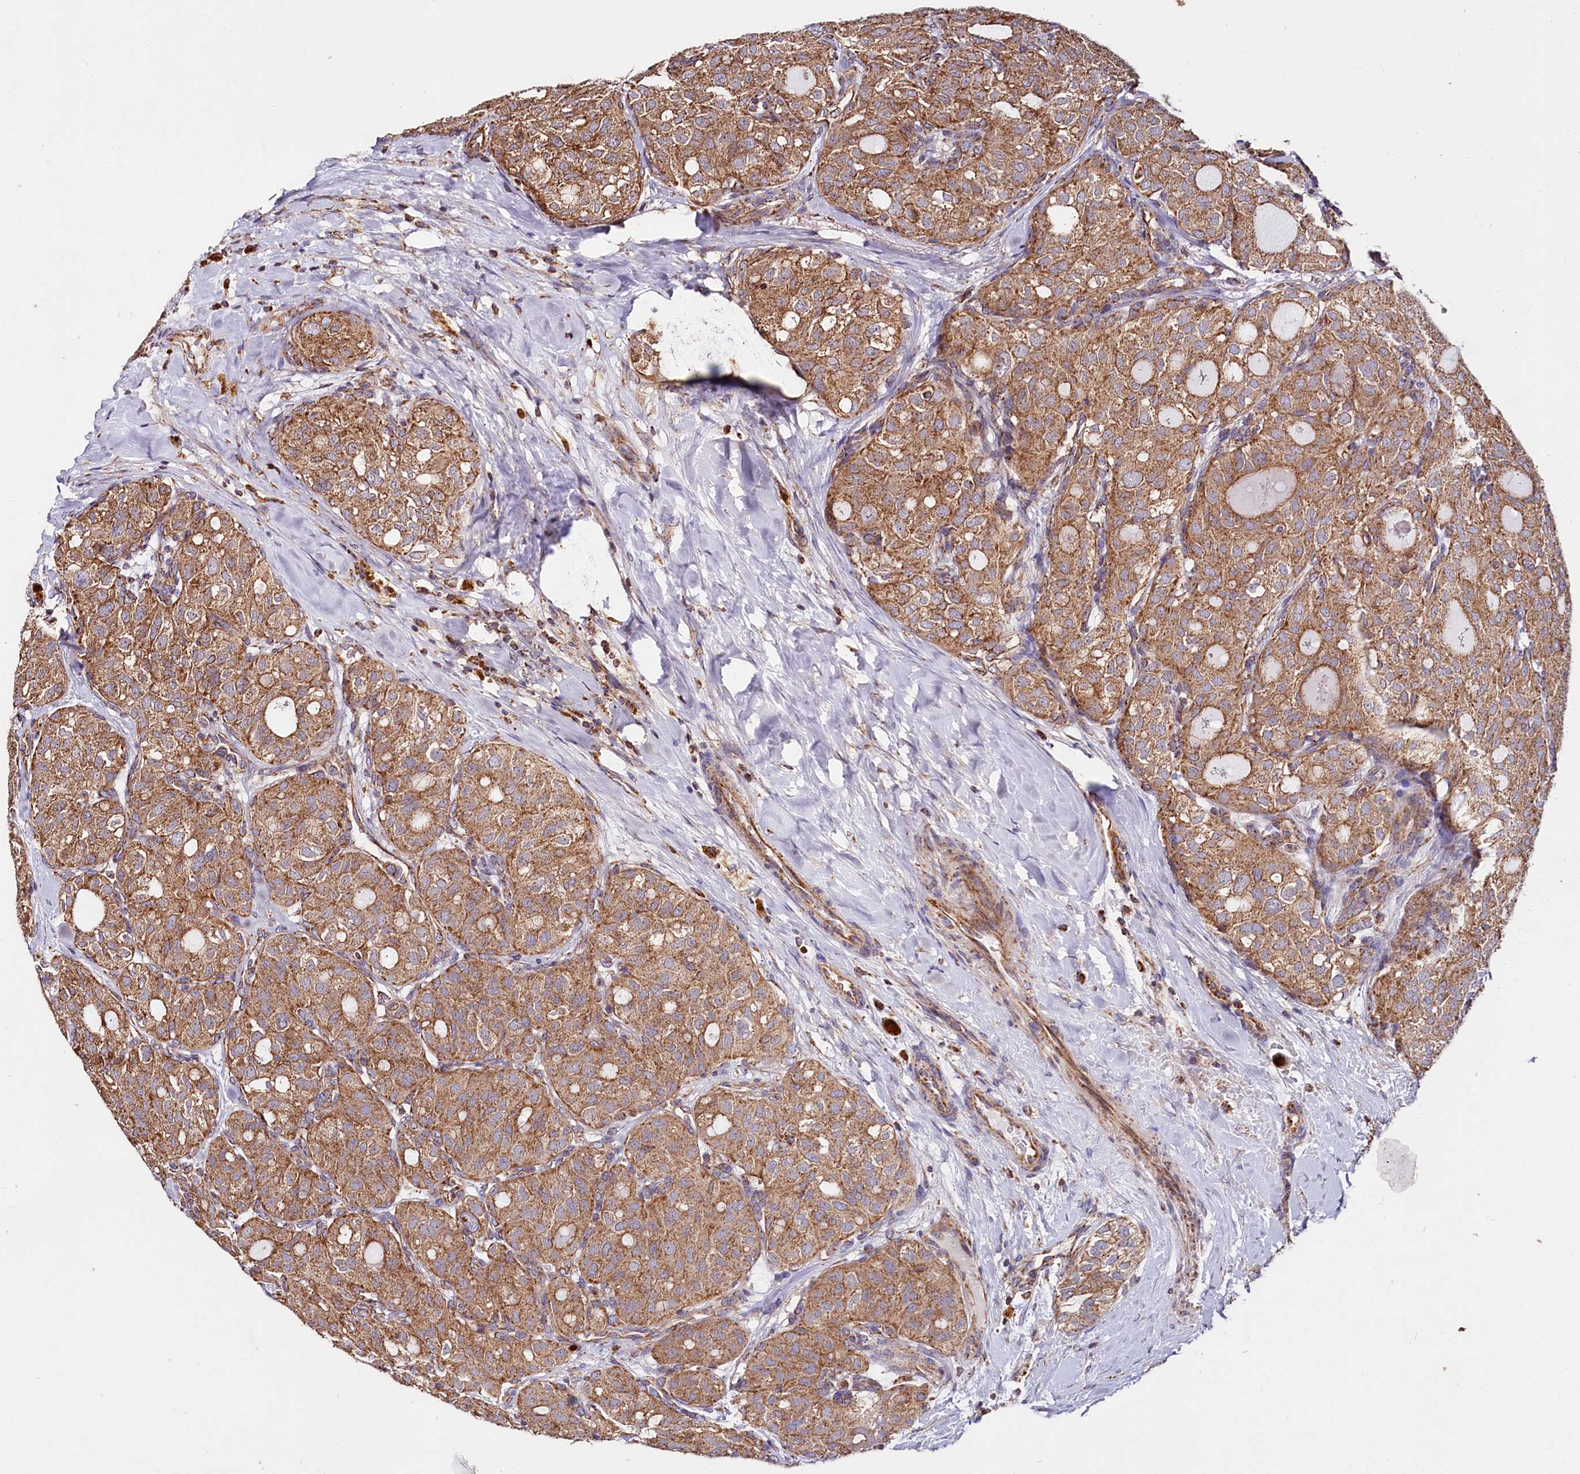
{"staining": {"intensity": "moderate", "quantity": ">75%", "location": "cytoplasmic/membranous"}, "tissue": "thyroid cancer", "cell_type": "Tumor cells", "image_type": "cancer", "snomed": [{"axis": "morphology", "description": "Follicular adenoma carcinoma, NOS"}, {"axis": "topography", "description": "Thyroid gland"}], "caption": "The photomicrograph reveals a brown stain indicating the presence of a protein in the cytoplasmic/membranous of tumor cells in thyroid cancer (follicular adenoma carcinoma).", "gene": "NUDT15", "patient": {"sex": "male", "age": 75}}